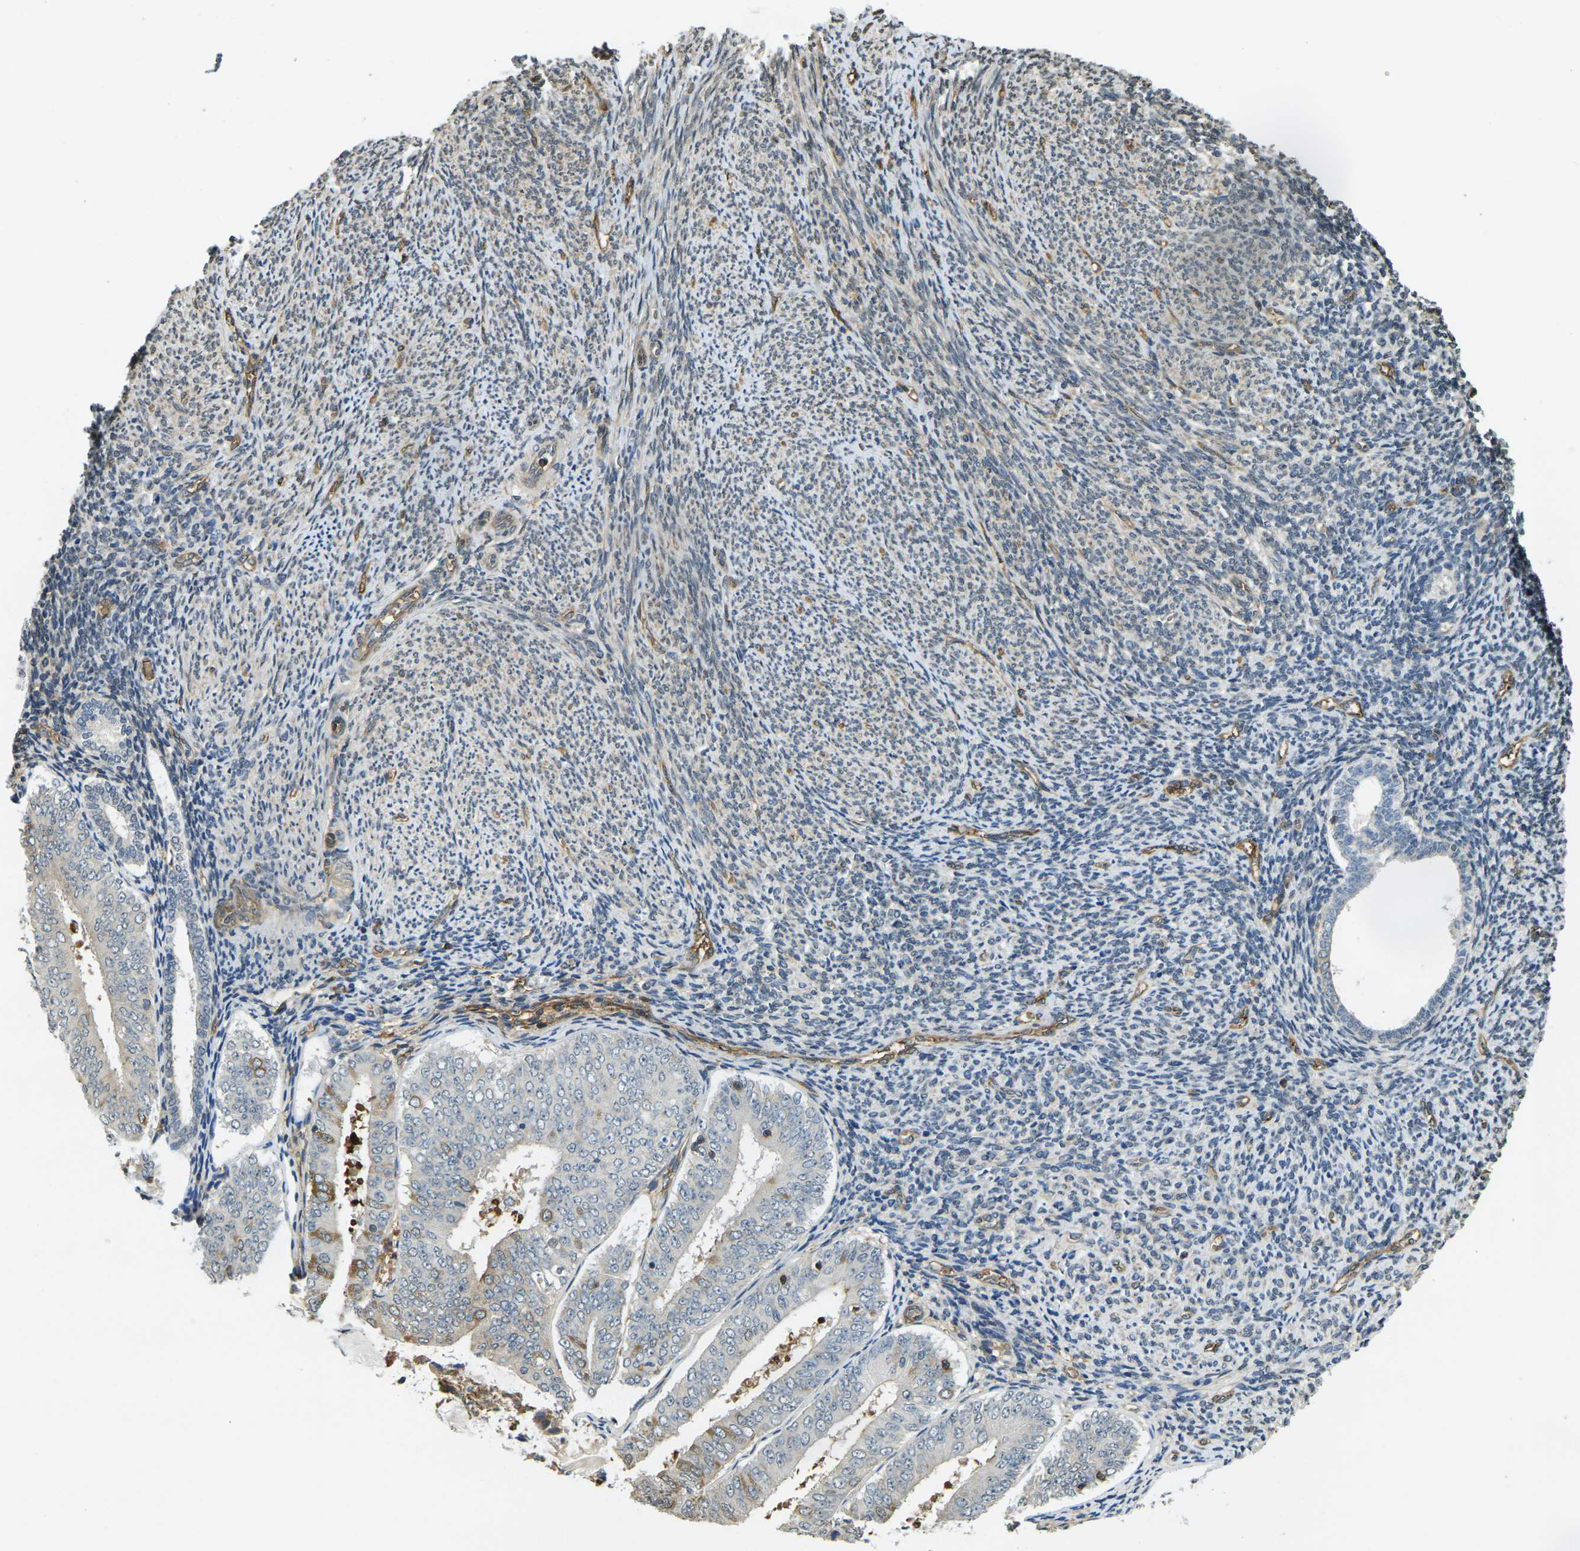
{"staining": {"intensity": "negative", "quantity": "none", "location": "none"}, "tissue": "endometrial cancer", "cell_type": "Tumor cells", "image_type": "cancer", "snomed": [{"axis": "morphology", "description": "Adenocarcinoma, NOS"}, {"axis": "topography", "description": "Endometrium"}], "caption": "Image shows no protein staining in tumor cells of endometrial adenocarcinoma tissue. (DAB (3,3'-diaminobenzidine) IHC with hematoxylin counter stain).", "gene": "CAST", "patient": {"sex": "female", "age": 63}}